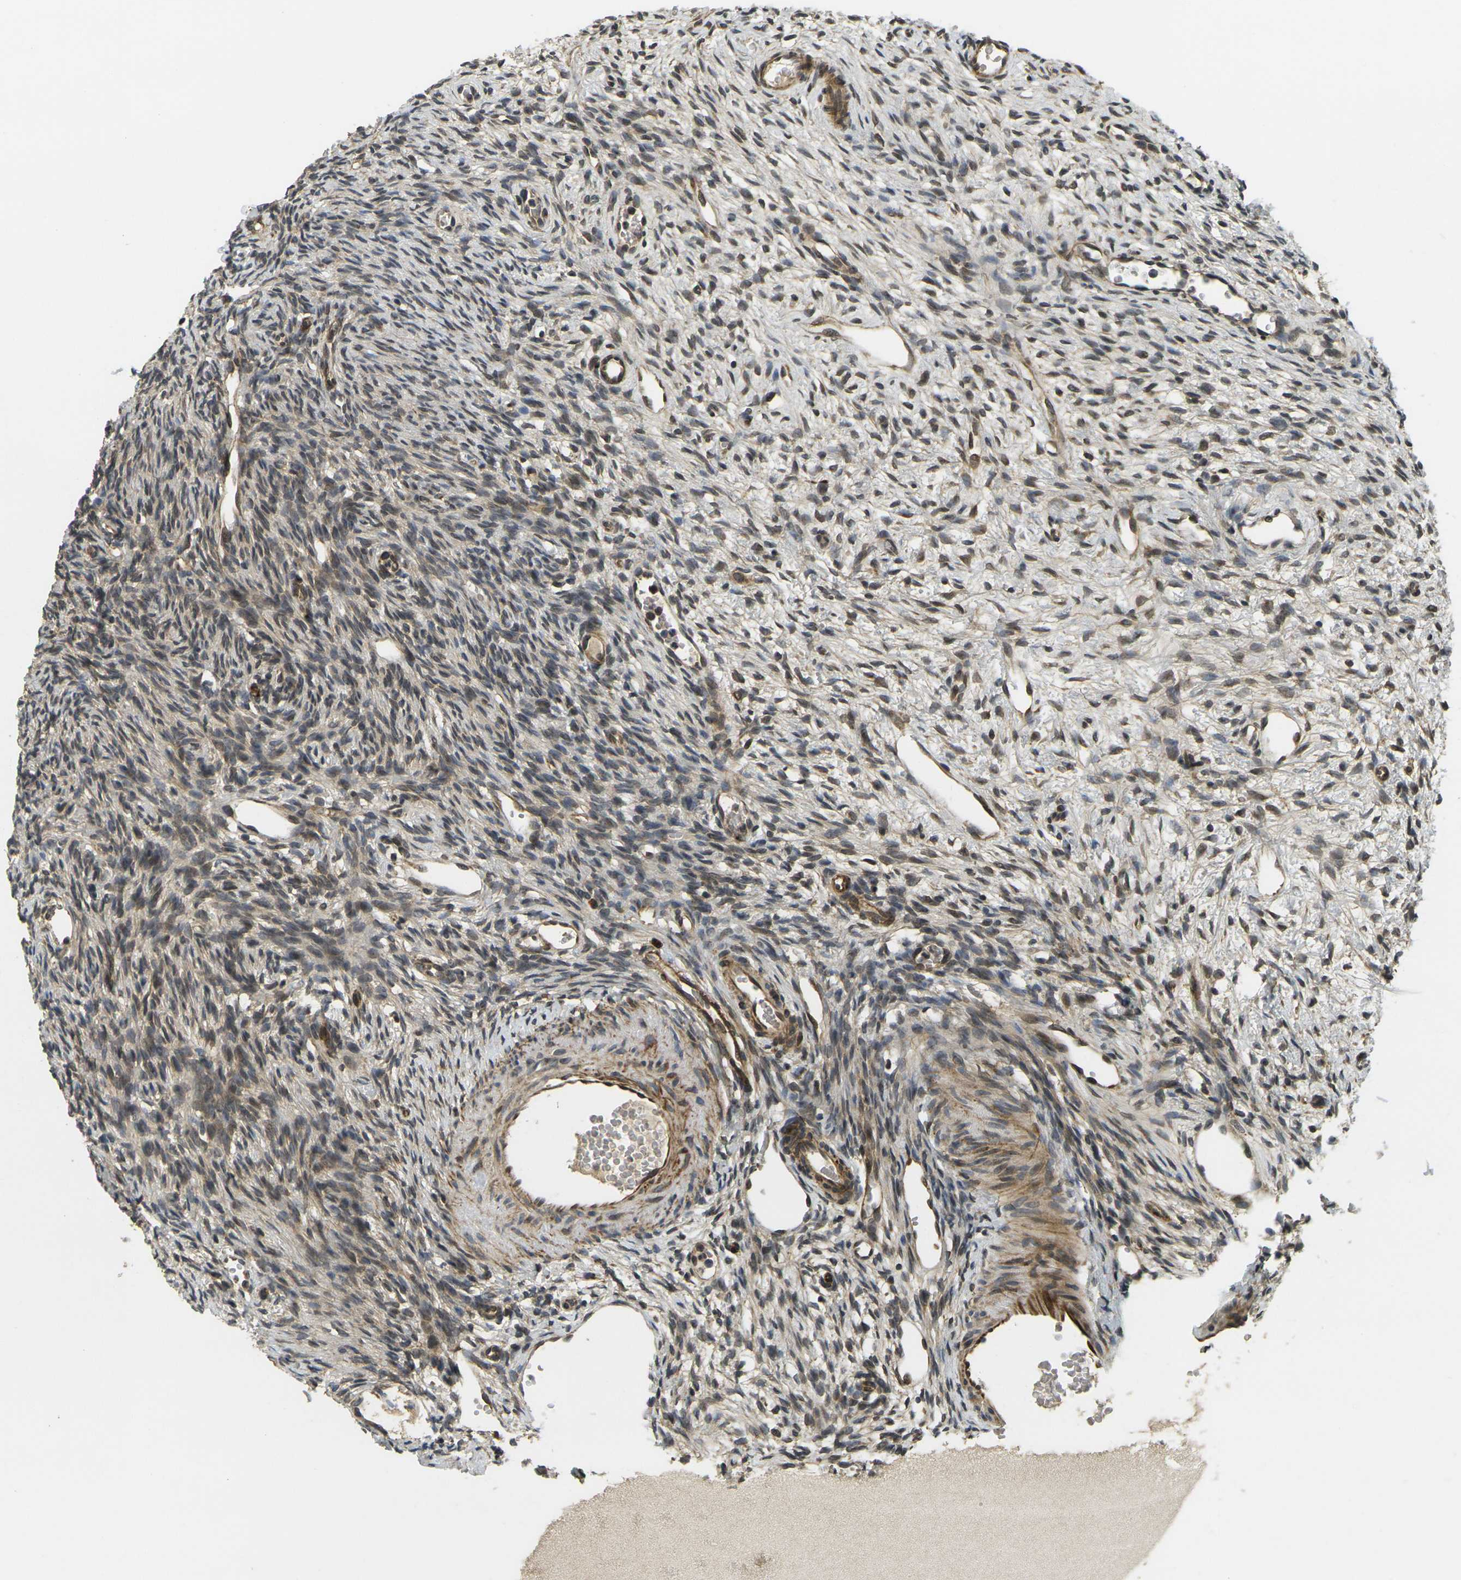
{"staining": {"intensity": "weak", "quantity": "25%-75%", "location": "cytoplasmic/membranous"}, "tissue": "ovary", "cell_type": "Ovarian stroma cells", "image_type": "normal", "snomed": [{"axis": "morphology", "description": "Normal tissue, NOS"}, {"axis": "topography", "description": "Ovary"}], "caption": "Immunohistochemistry (DAB) staining of benign ovary shows weak cytoplasmic/membranous protein expression in about 25%-75% of ovarian stroma cells.", "gene": "FUT11", "patient": {"sex": "female", "age": 33}}